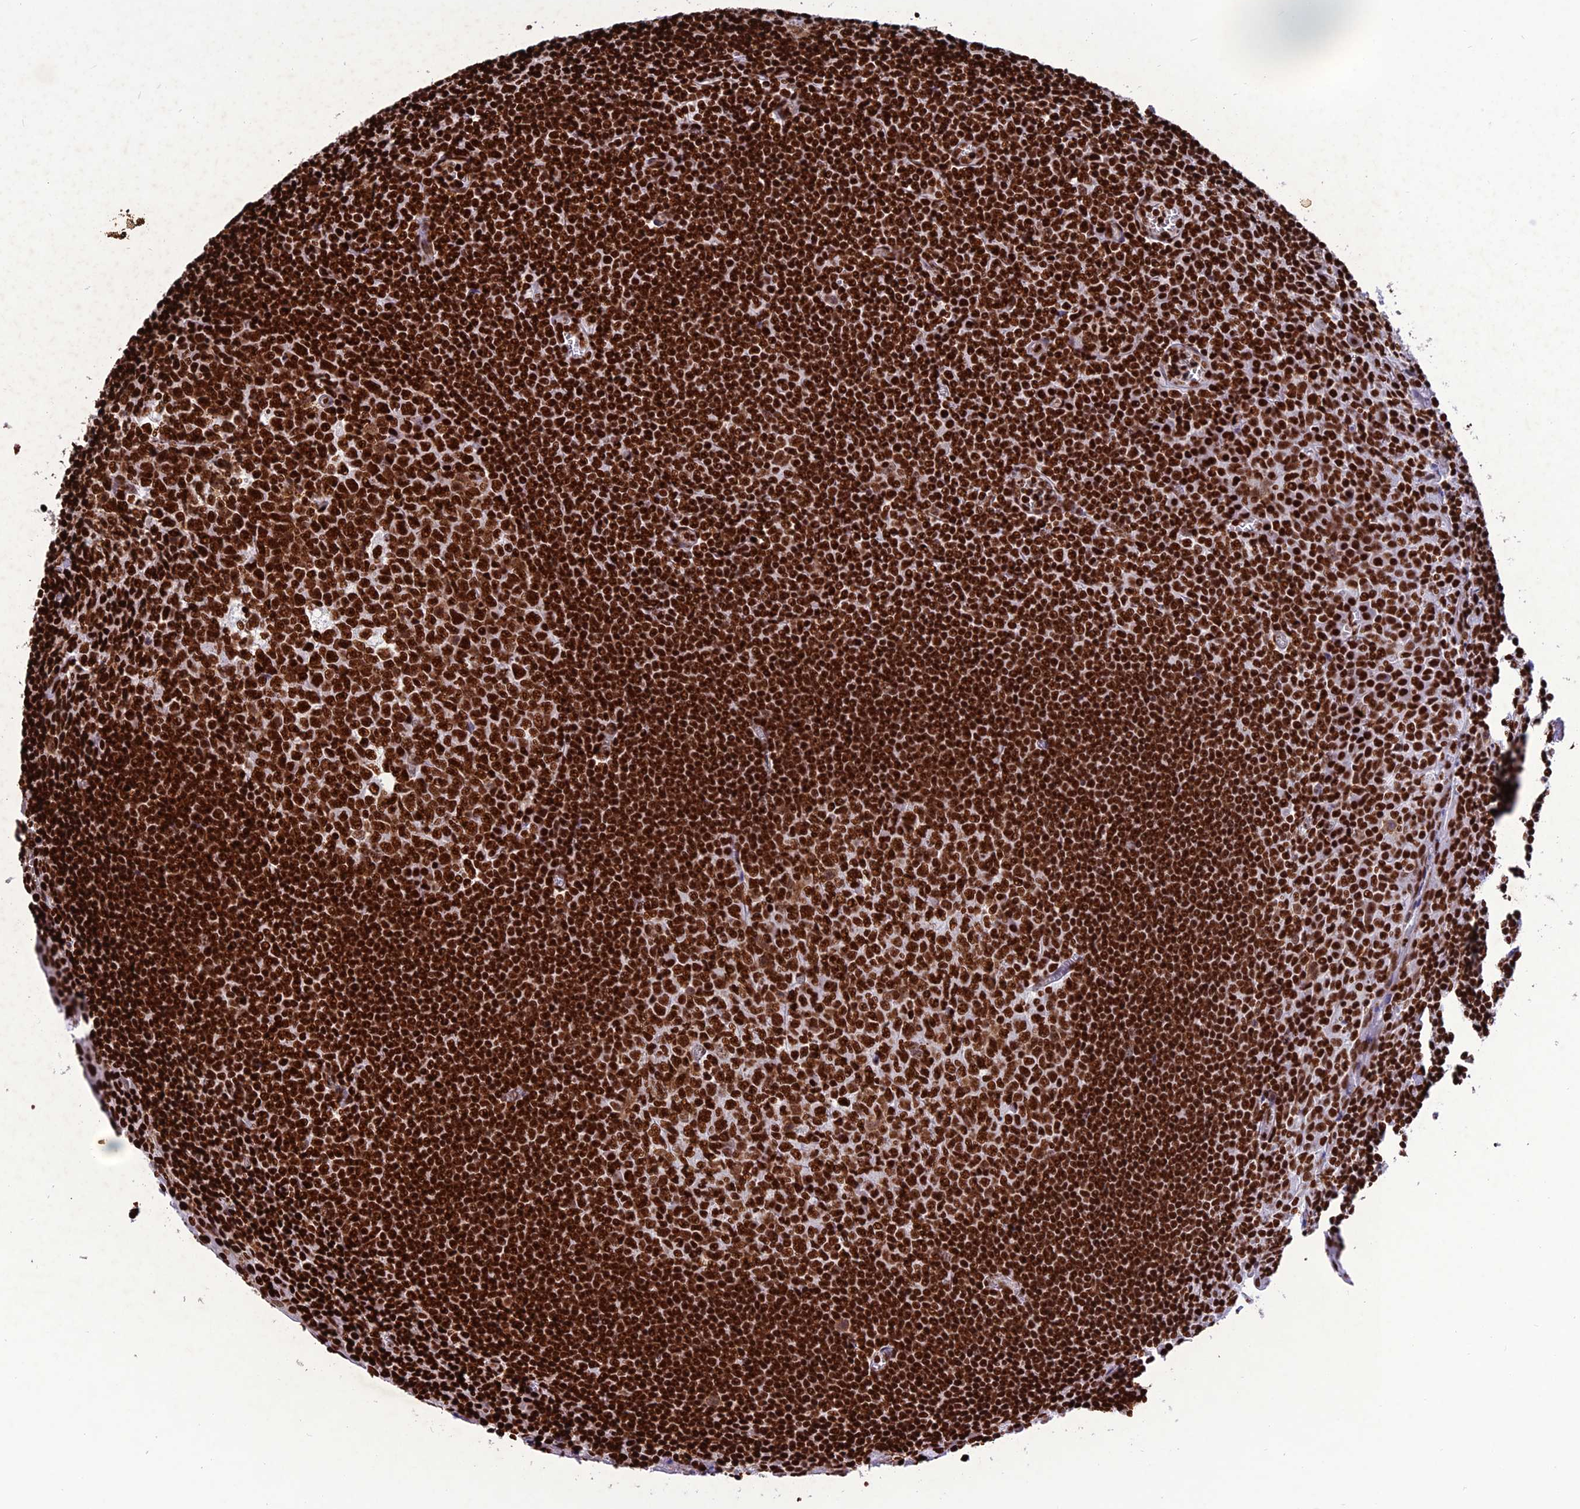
{"staining": {"intensity": "strong", "quantity": ">75%", "location": "nuclear"}, "tissue": "tonsil", "cell_type": "Germinal center cells", "image_type": "normal", "snomed": [{"axis": "morphology", "description": "Normal tissue, NOS"}, {"axis": "topography", "description": "Tonsil"}], "caption": "This is a micrograph of immunohistochemistry (IHC) staining of normal tonsil, which shows strong staining in the nuclear of germinal center cells.", "gene": "INO80E", "patient": {"sex": "male", "age": 27}}